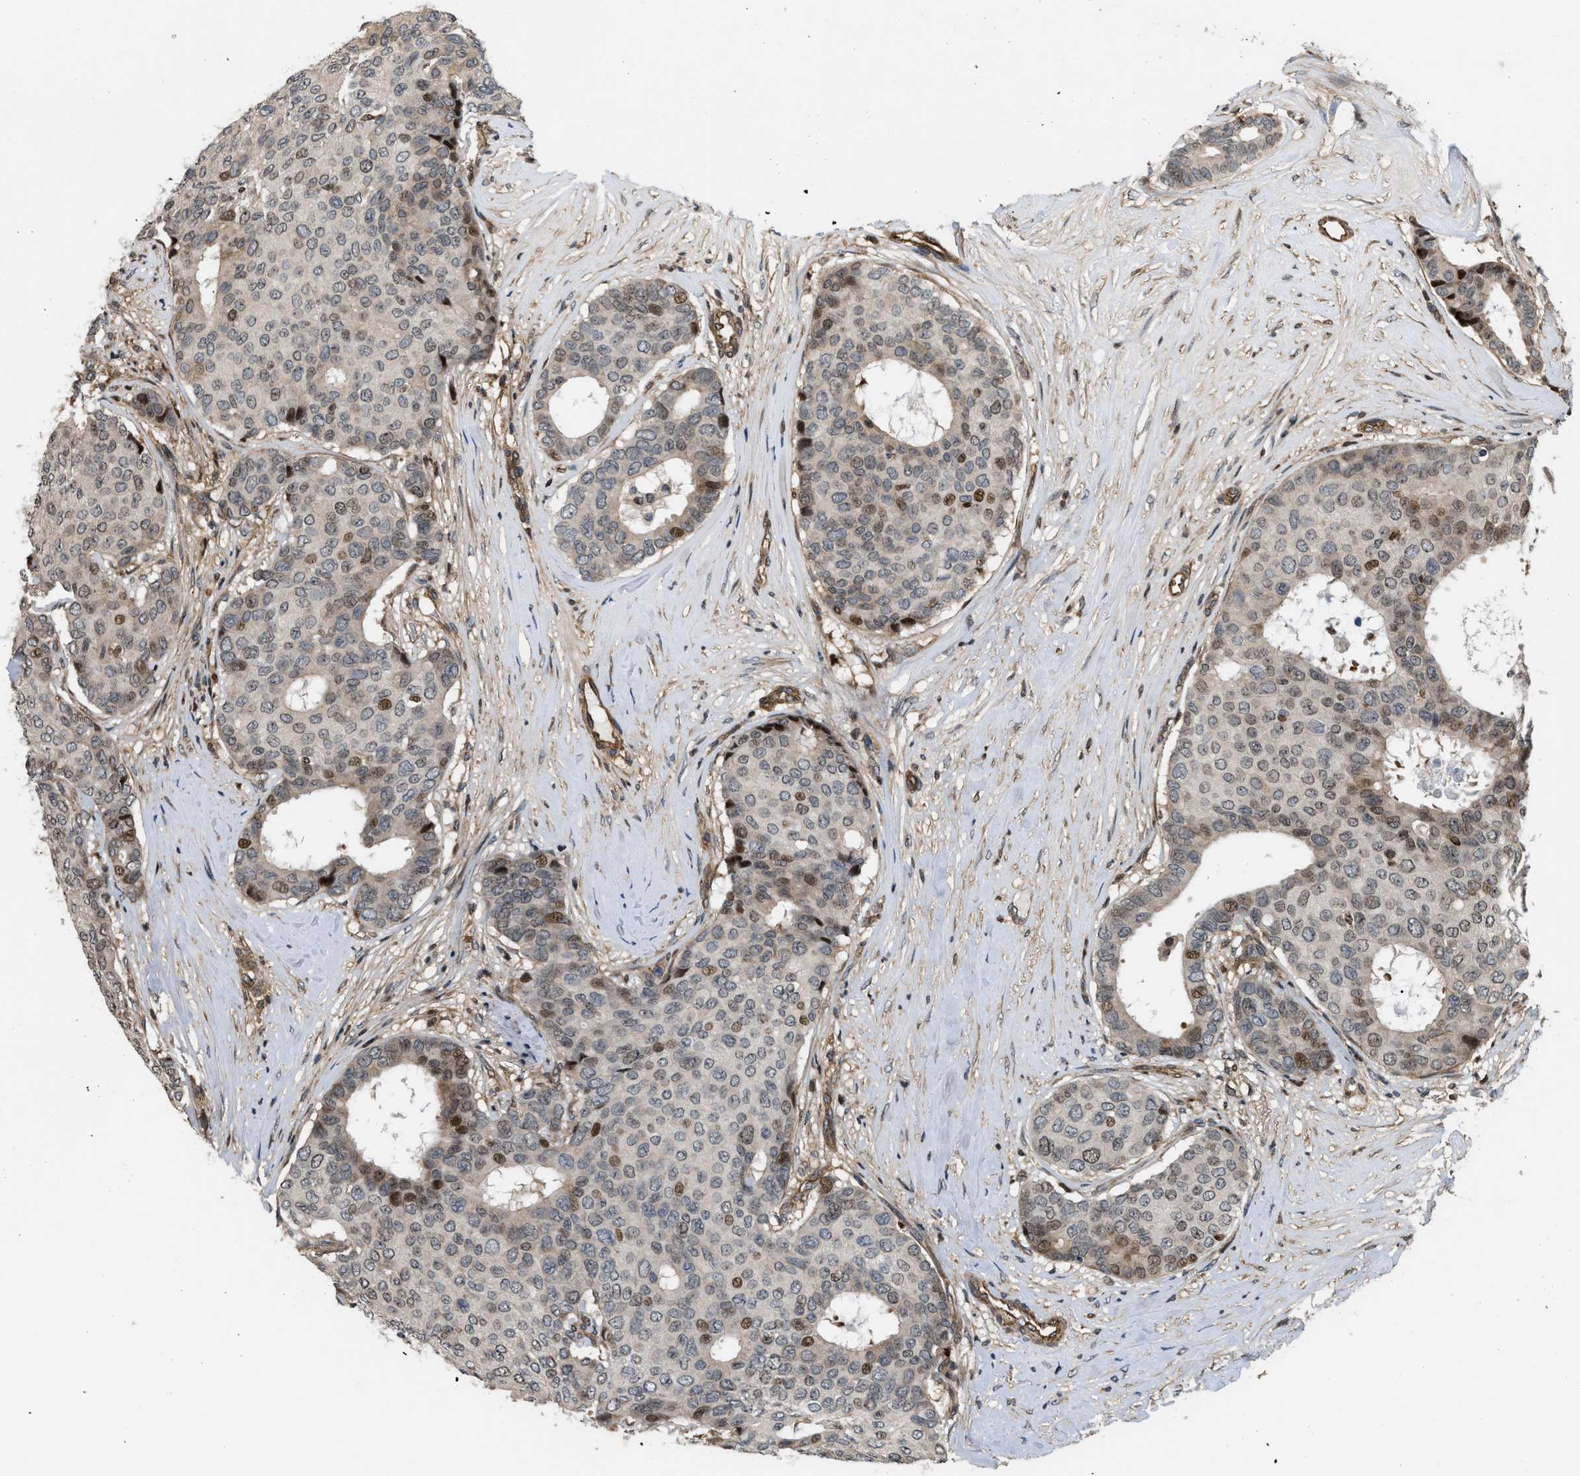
{"staining": {"intensity": "moderate", "quantity": "<25%", "location": "nuclear"}, "tissue": "breast cancer", "cell_type": "Tumor cells", "image_type": "cancer", "snomed": [{"axis": "morphology", "description": "Duct carcinoma"}, {"axis": "topography", "description": "Breast"}], "caption": "Invasive ductal carcinoma (breast) stained with a brown dye demonstrates moderate nuclear positive staining in about <25% of tumor cells.", "gene": "LTA4H", "patient": {"sex": "female", "age": 75}}